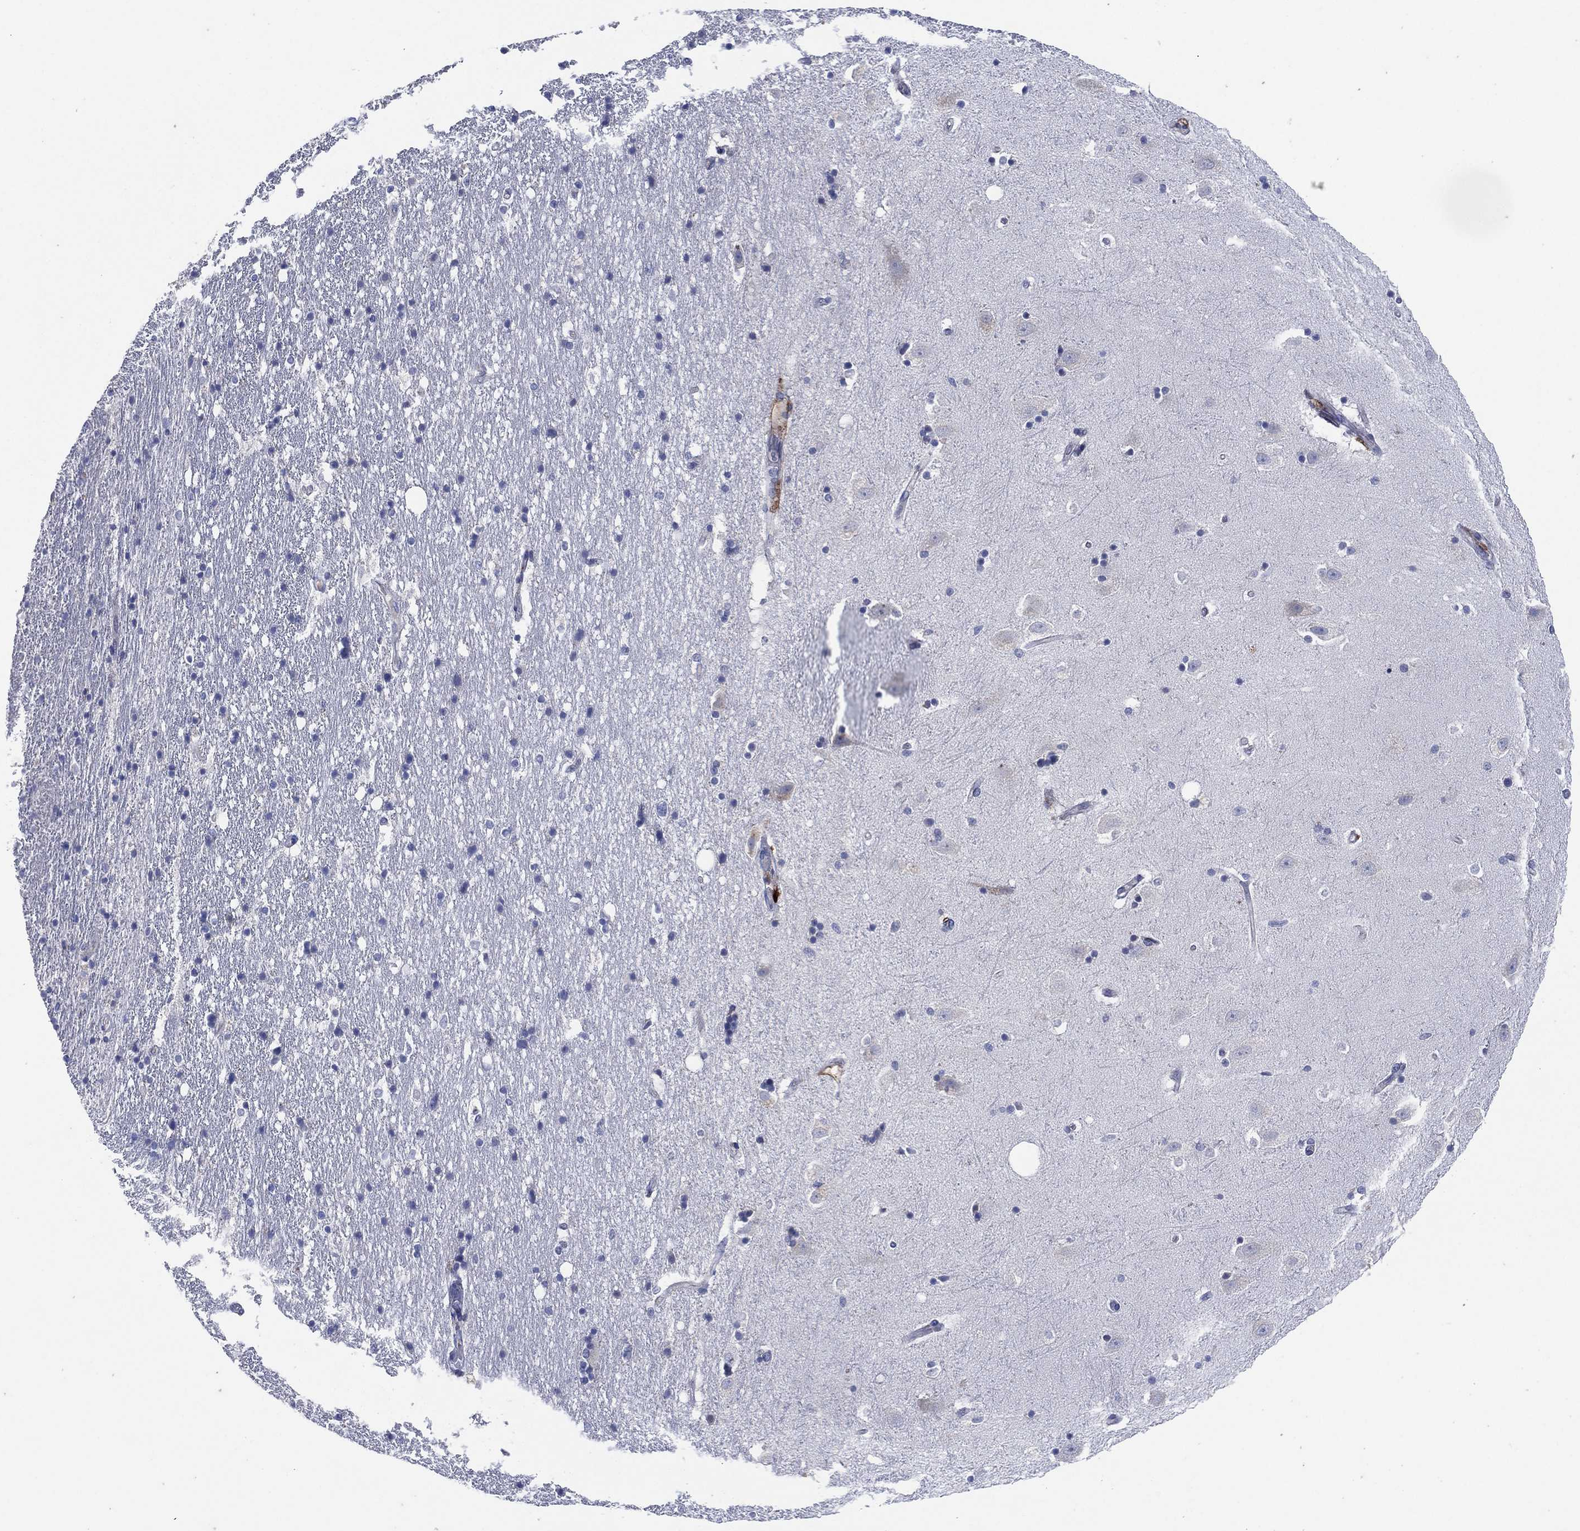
{"staining": {"intensity": "negative", "quantity": "none", "location": "none"}, "tissue": "hippocampus", "cell_type": "Glial cells", "image_type": "normal", "snomed": [{"axis": "morphology", "description": "Normal tissue, NOS"}, {"axis": "topography", "description": "Hippocampus"}], "caption": "Immunohistochemical staining of unremarkable human hippocampus demonstrates no significant expression in glial cells.", "gene": "GALNS", "patient": {"sex": "male", "age": 49}}